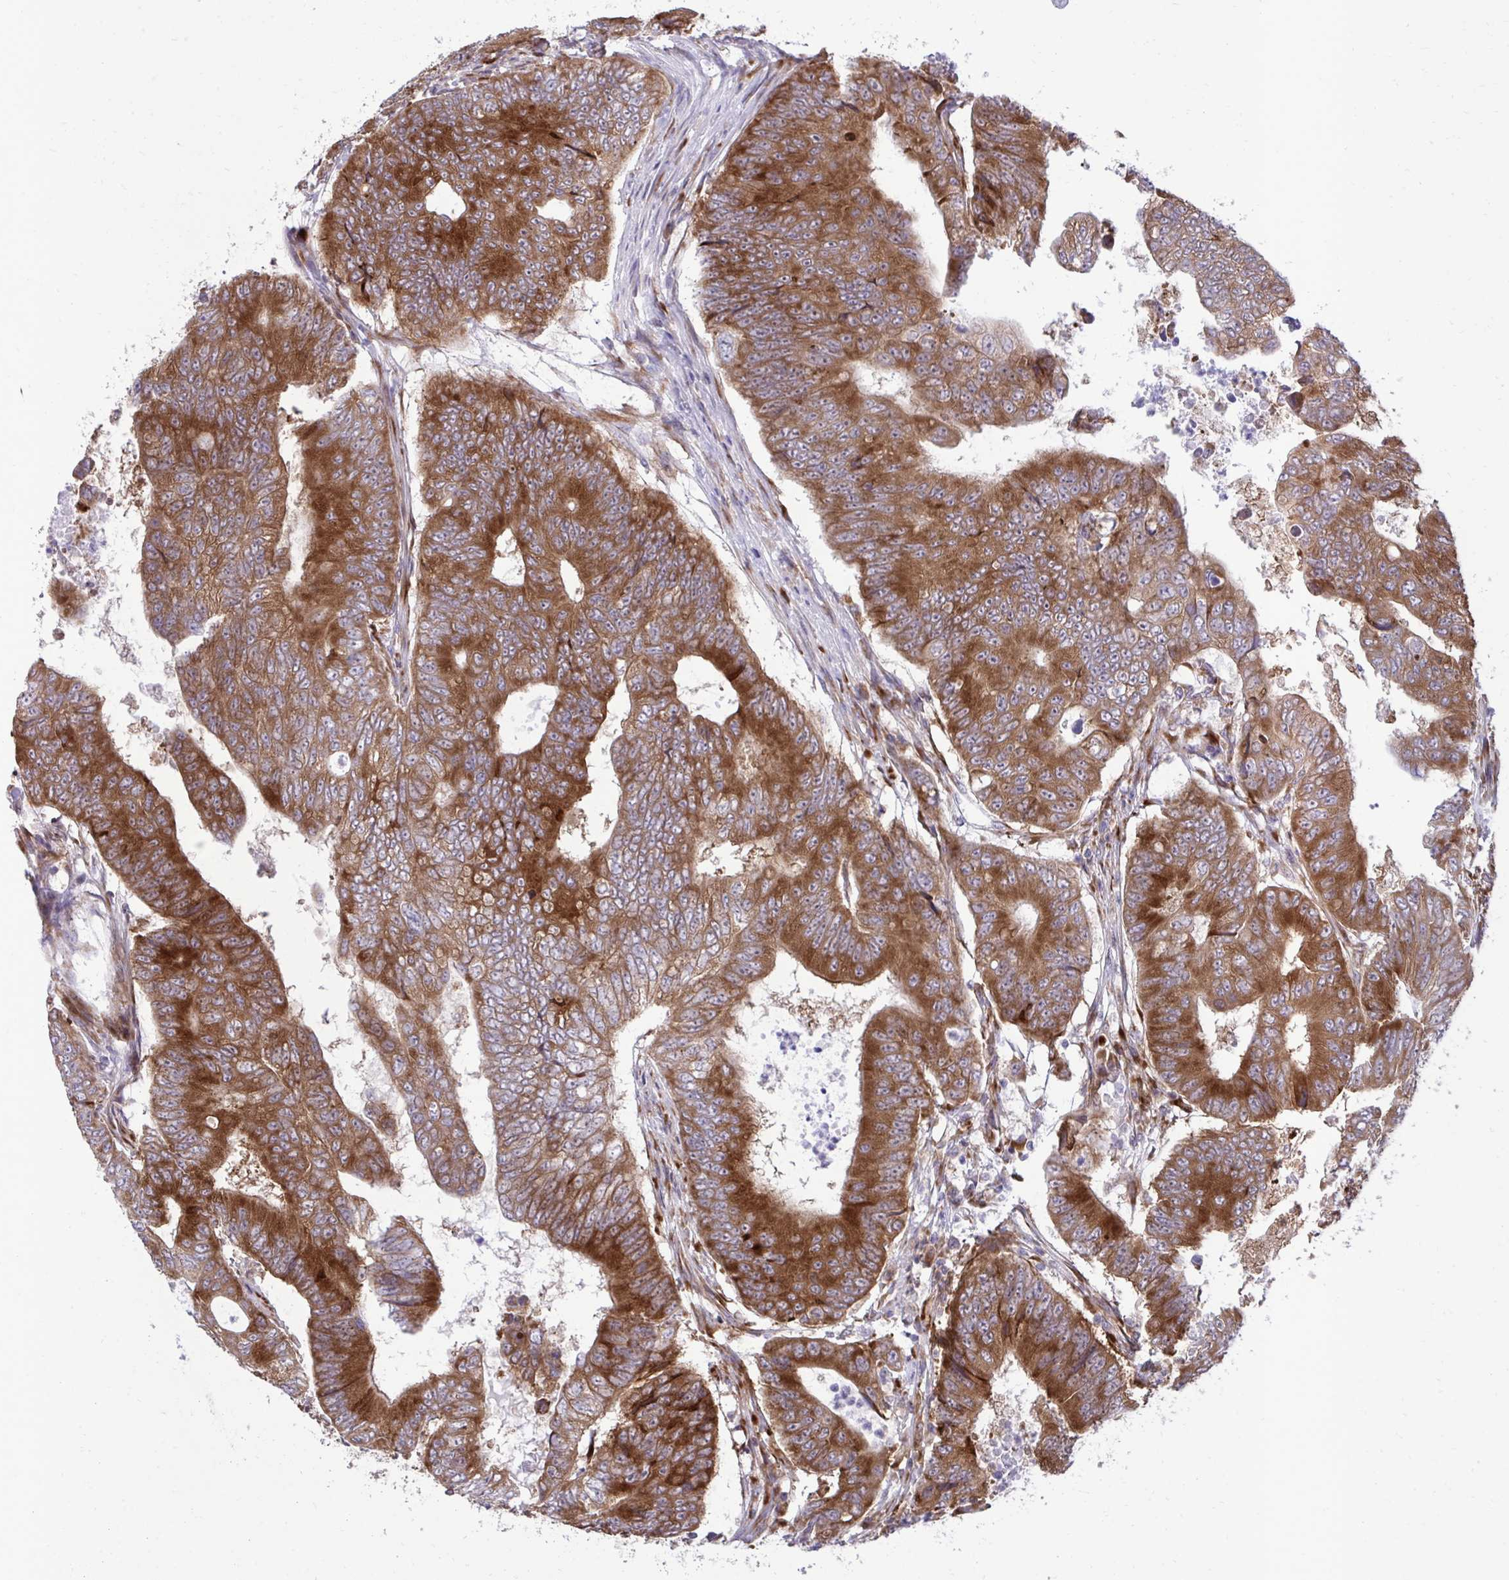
{"staining": {"intensity": "strong", "quantity": ">75%", "location": "cytoplasmic/membranous"}, "tissue": "colorectal cancer", "cell_type": "Tumor cells", "image_type": "cancer", "snomed": [{"axis": "morphology", "description": "Adenocarcinoma, NOS"}, {"axis": "topography", "description": "Colon"}], "caption": "Protein expression analysis of human colorectal adenocarcinoma reveals strong cytoplasmic/membranous staining in approximately >75% of tumor cells.", "gene": "RPS15", "patient": {"sex": "female", "age": 48}}